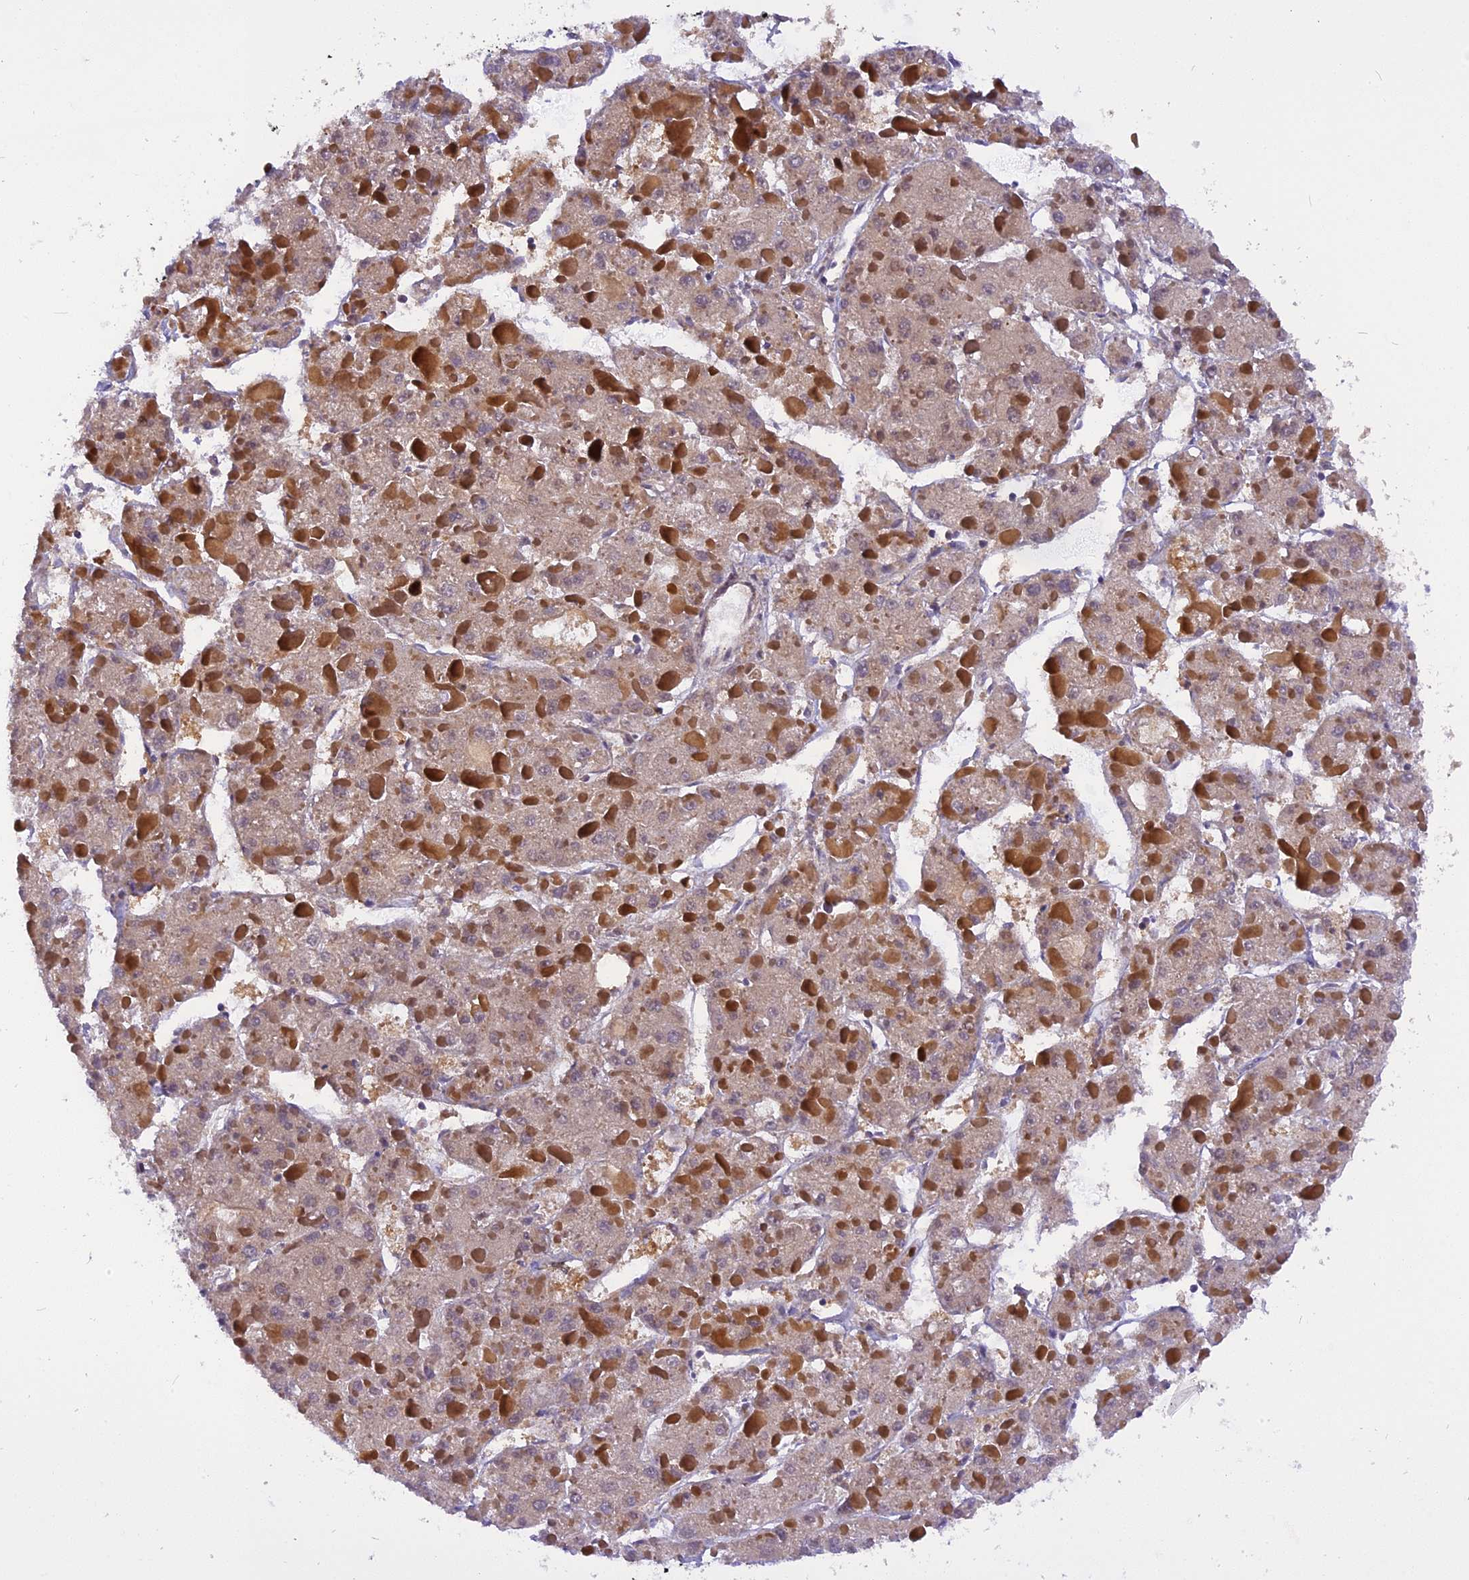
{"staining": {"intensity": "negative", "quantity": "none", "location": "none"}, "tissue": "liver cancer", "cell_type": "Tumor cells", "image_type": "cancer", "snomed": [{"axis": "morphology", "description": "Carcinoma, Hepatocellular, NOS"}, {"axis": "topography", "description": "Liver"}], "caption": "An immunohistochemistry histopathology image of liver cancer is shown. There is no staining in tumor cells of liver cancer.", "gene": "RABGGTA", "patient": {"sex": "female", "age": 73}}